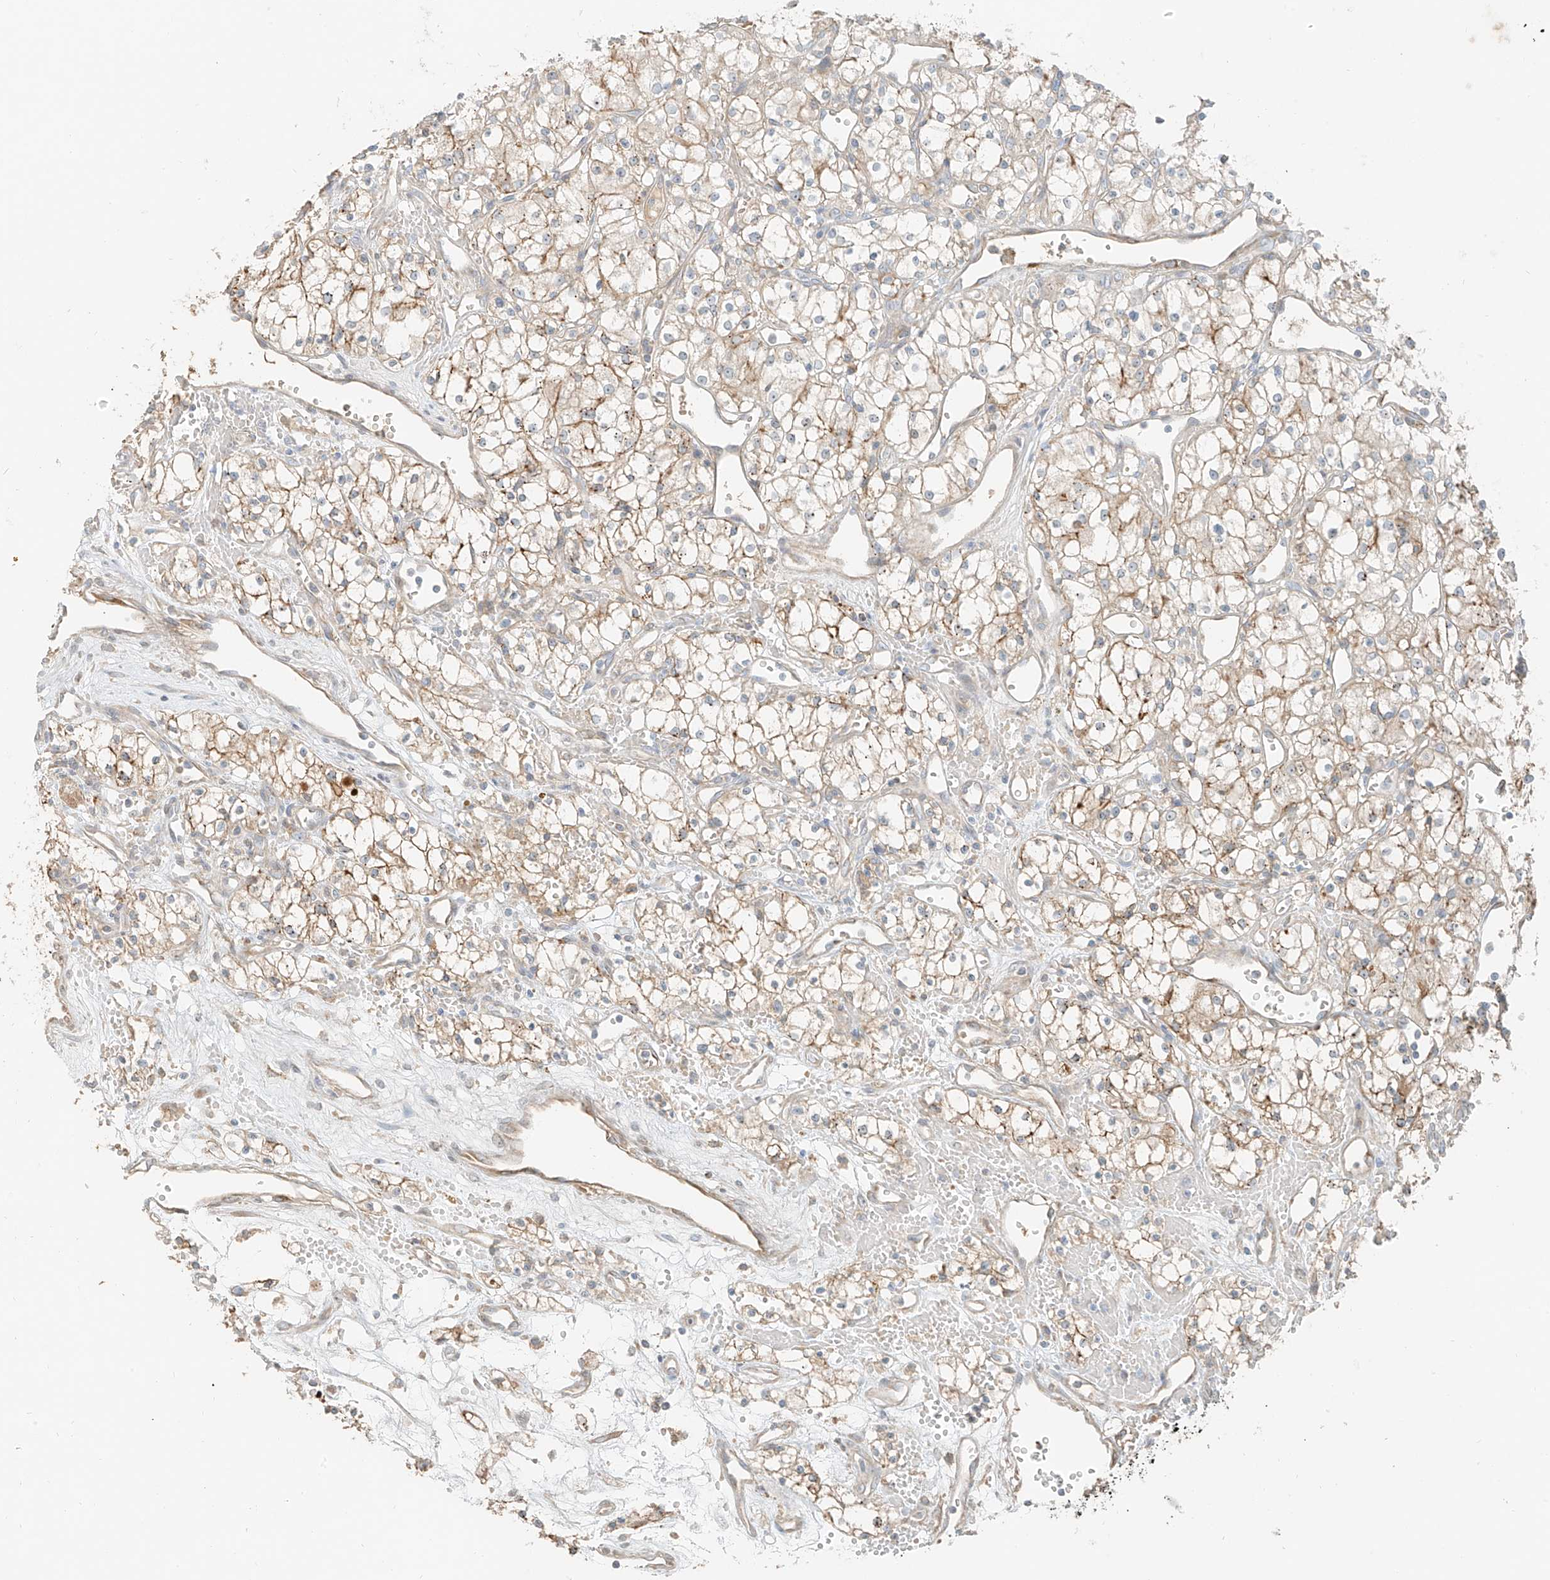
{"staining": {"intensity": "weak", "quantity": "25%-75%", "location": "cytoplasmic/membranous"}, "tissue": "renal cancer", "cell_type": "Tumor cells", "image_type": "cancer", "snomed": [{"axis": "morphology", "description": "Adenocarcinoma, NOS"}, {"axis": "topography", "description": "Kidney"}], "caption": "This is a micrograph of immunohistochemistry (IHC) staining of renal cancer, which shows weak staining in the cytoplasmic/membranous of tumor cells.", "gene": "FSTL1", "patient": {"sex": "male", "age": 59}}